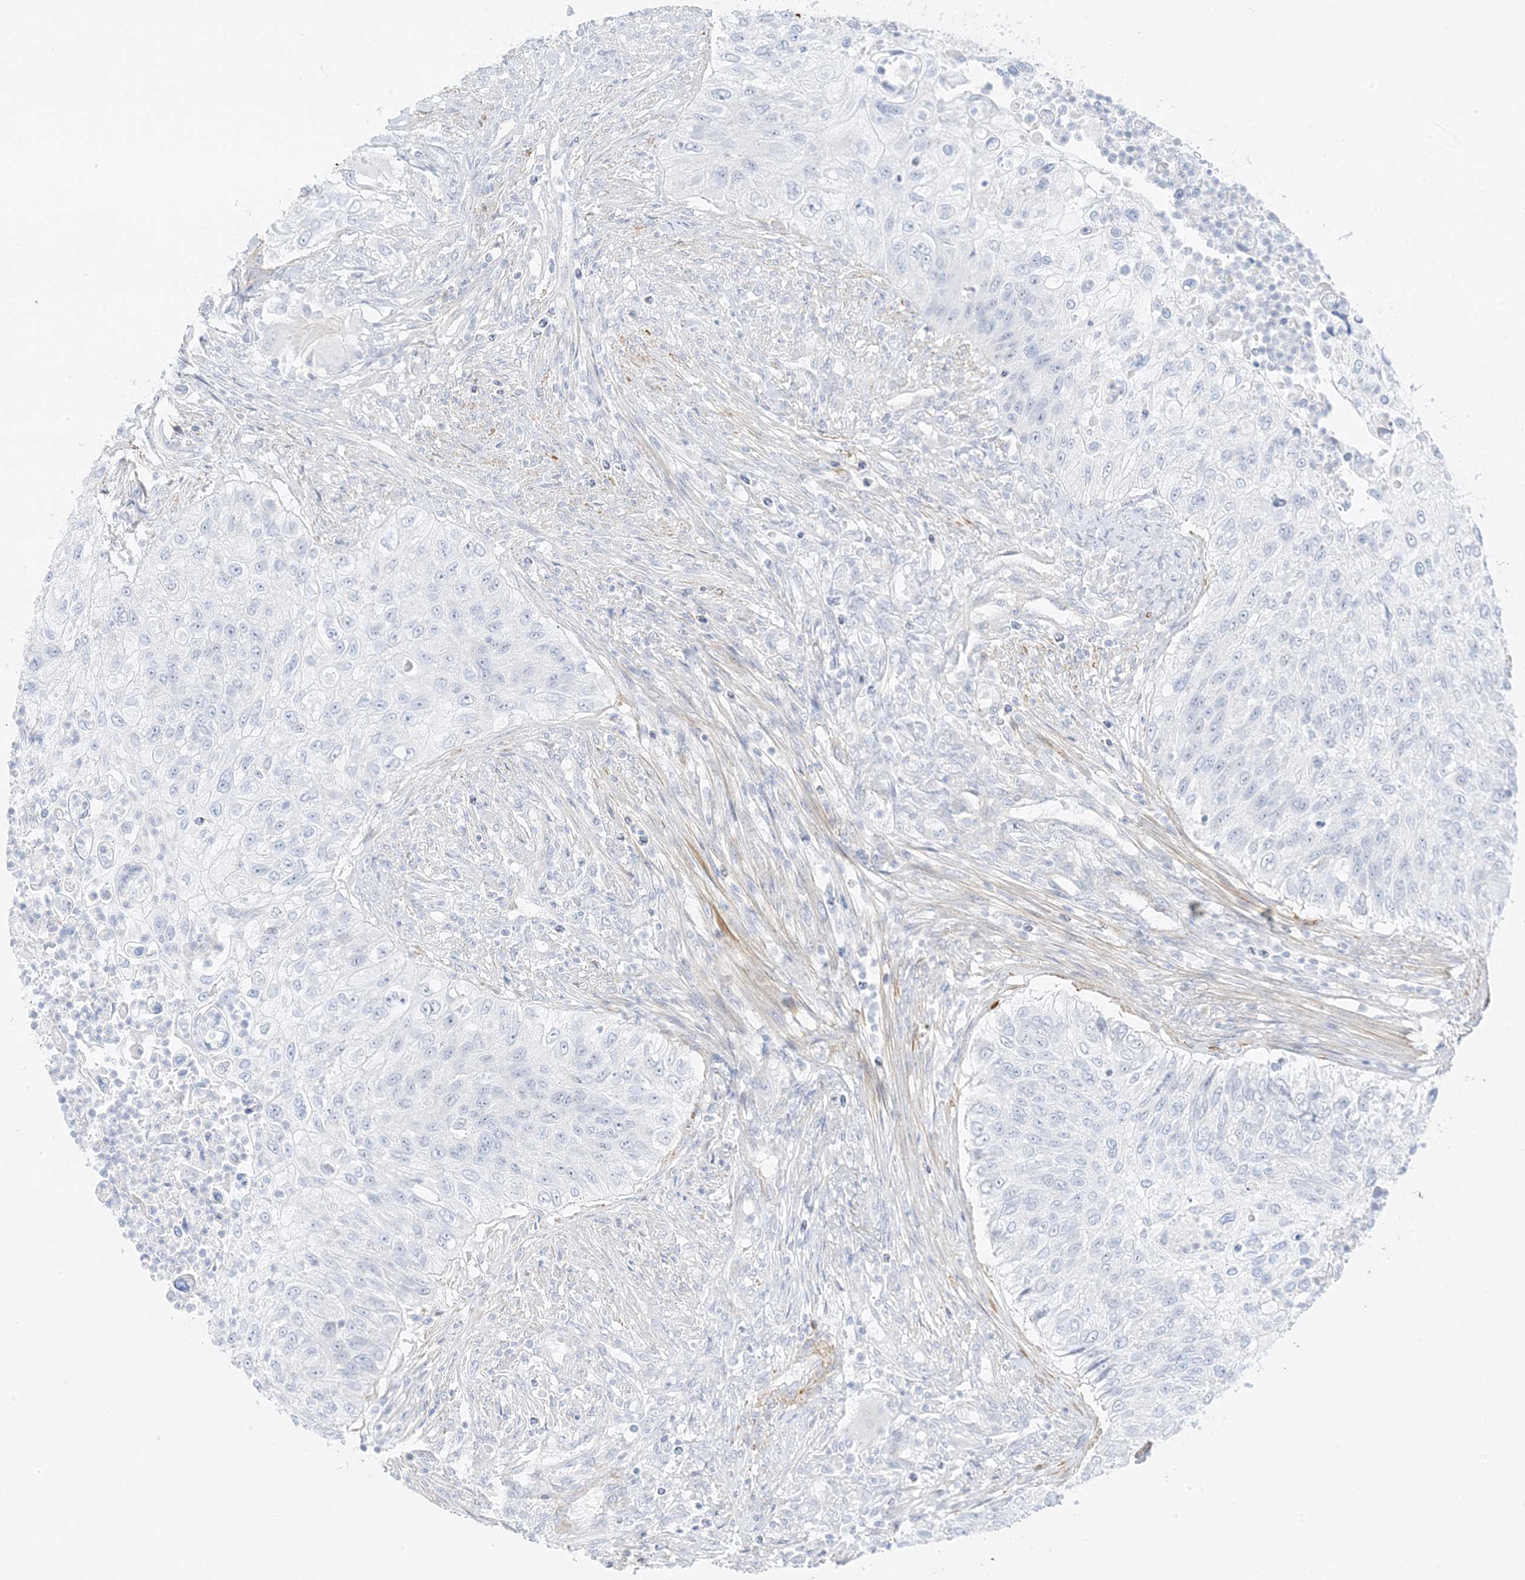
{"staining": {"intensity": "negative", "quantity": "none", "location": "none"}, "tissue": "urothelial cancer", "cell_type": "Tumor cells", "image_type": "cancer", "snomed": [{"axis": "morphology", "description": "Urothelial carcinoma, High grade"}, {"axis": "topography", "description": "Urinary bladder"}], "caption": "High magnification brightfield microscopy of high-grade urothelial carcinoma stained with DAB (brown) and counterstained with hematoxylin (blue): tumor cells show no significant positivity.", "gene": "SLC22A13", "patient": {"sex": "female", "age": 60}}